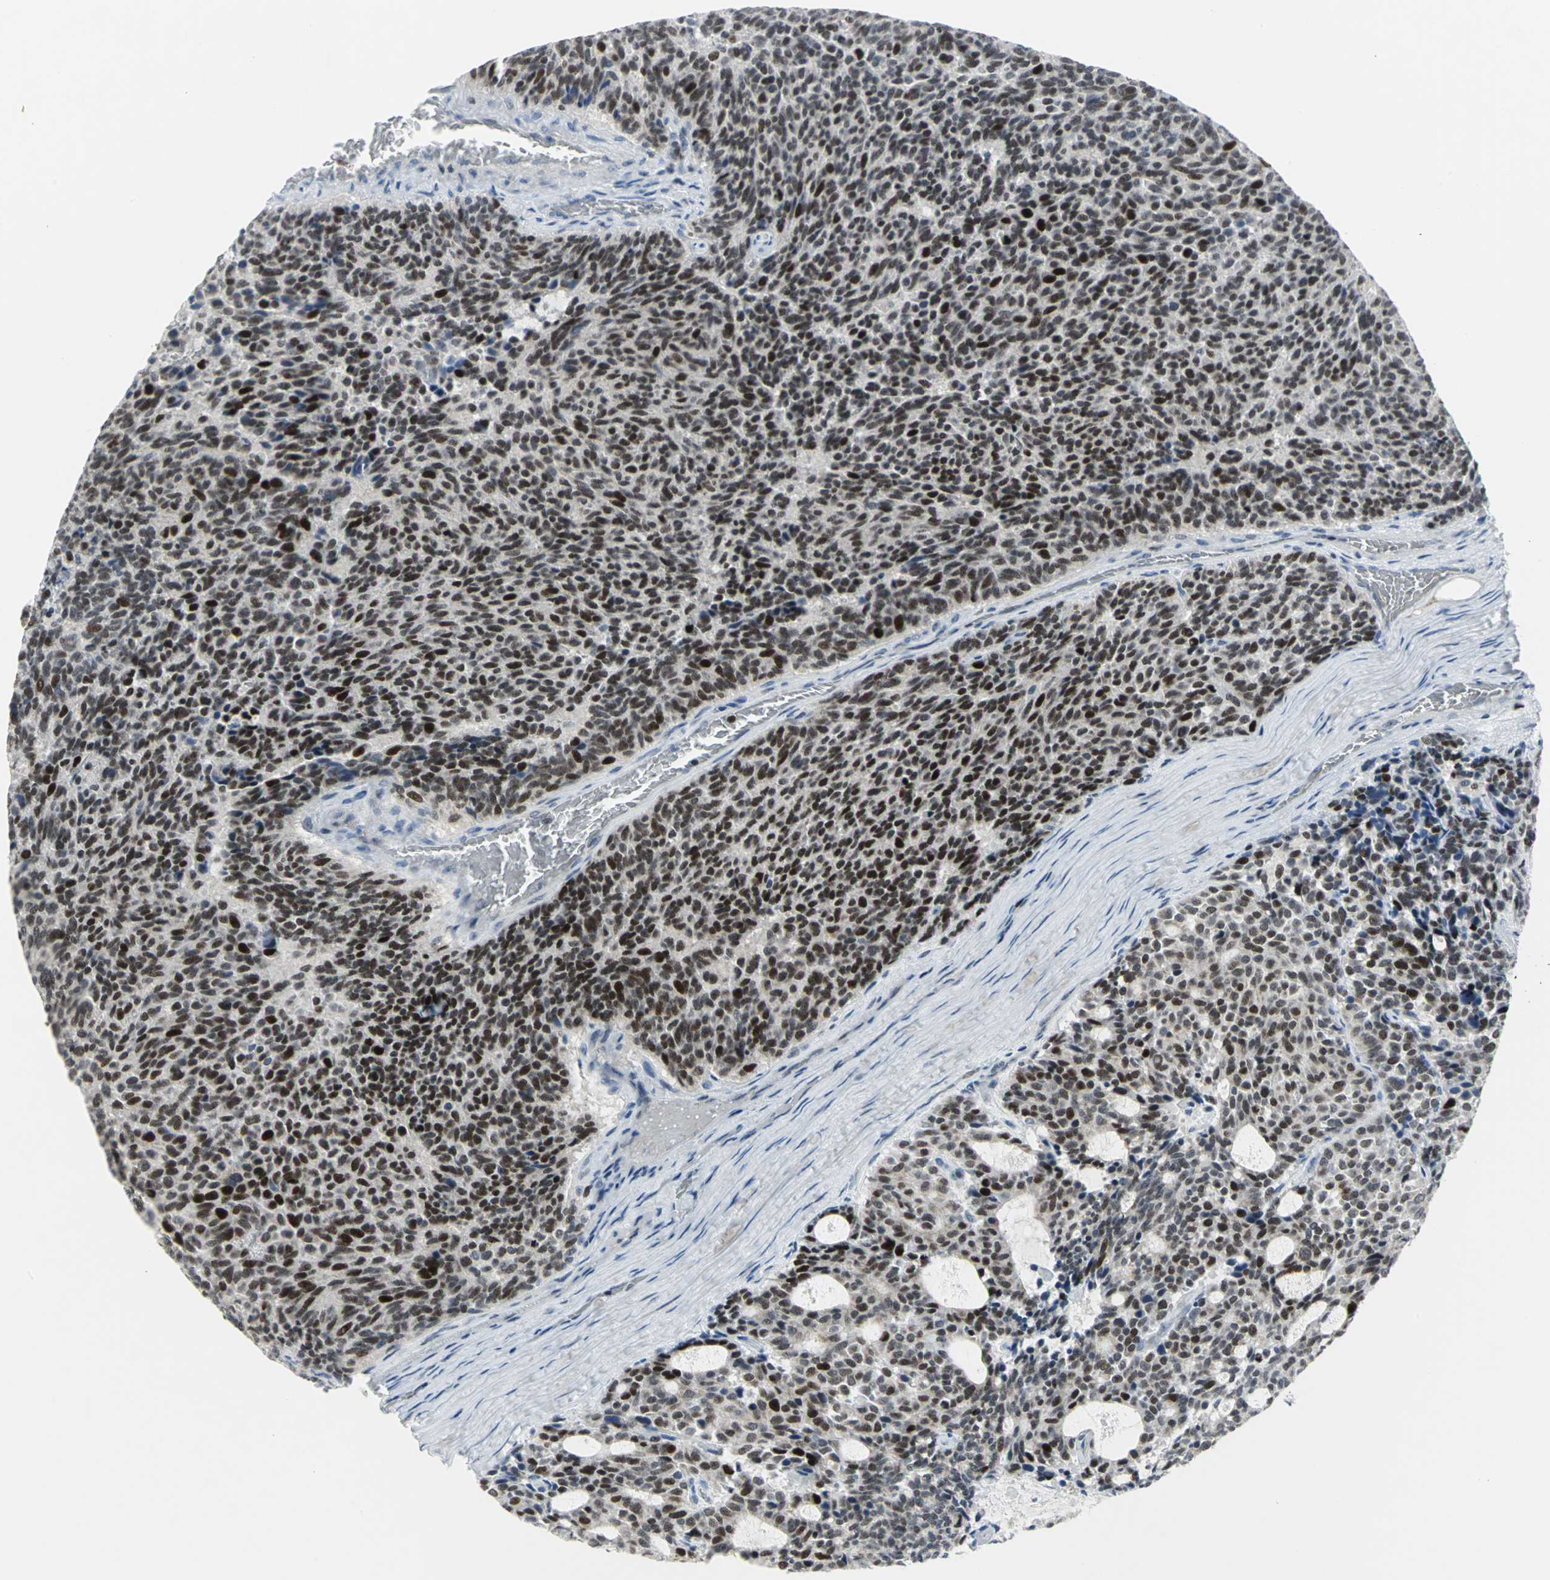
{"staining": {"intensity": "strong", "quantity": "25%-75%", "location": "nuclear"}, "tissue": "carcinoid", "cell_type": "Tumor cells", "image_type": "cancer", "snomed": [{"axis": "morphology", "description": "Carcinoid, malignant, NOS"}, {"axis": "topography", "description": "Pancreas"}], "caption": "Carcinoid stained with immunohistochemistry (IHC) demonstrates strong nuclear staining in about 25%-75% of tumor cells.", "gene": "RPA1", "patient": {"sex": "female", "age": 54}}